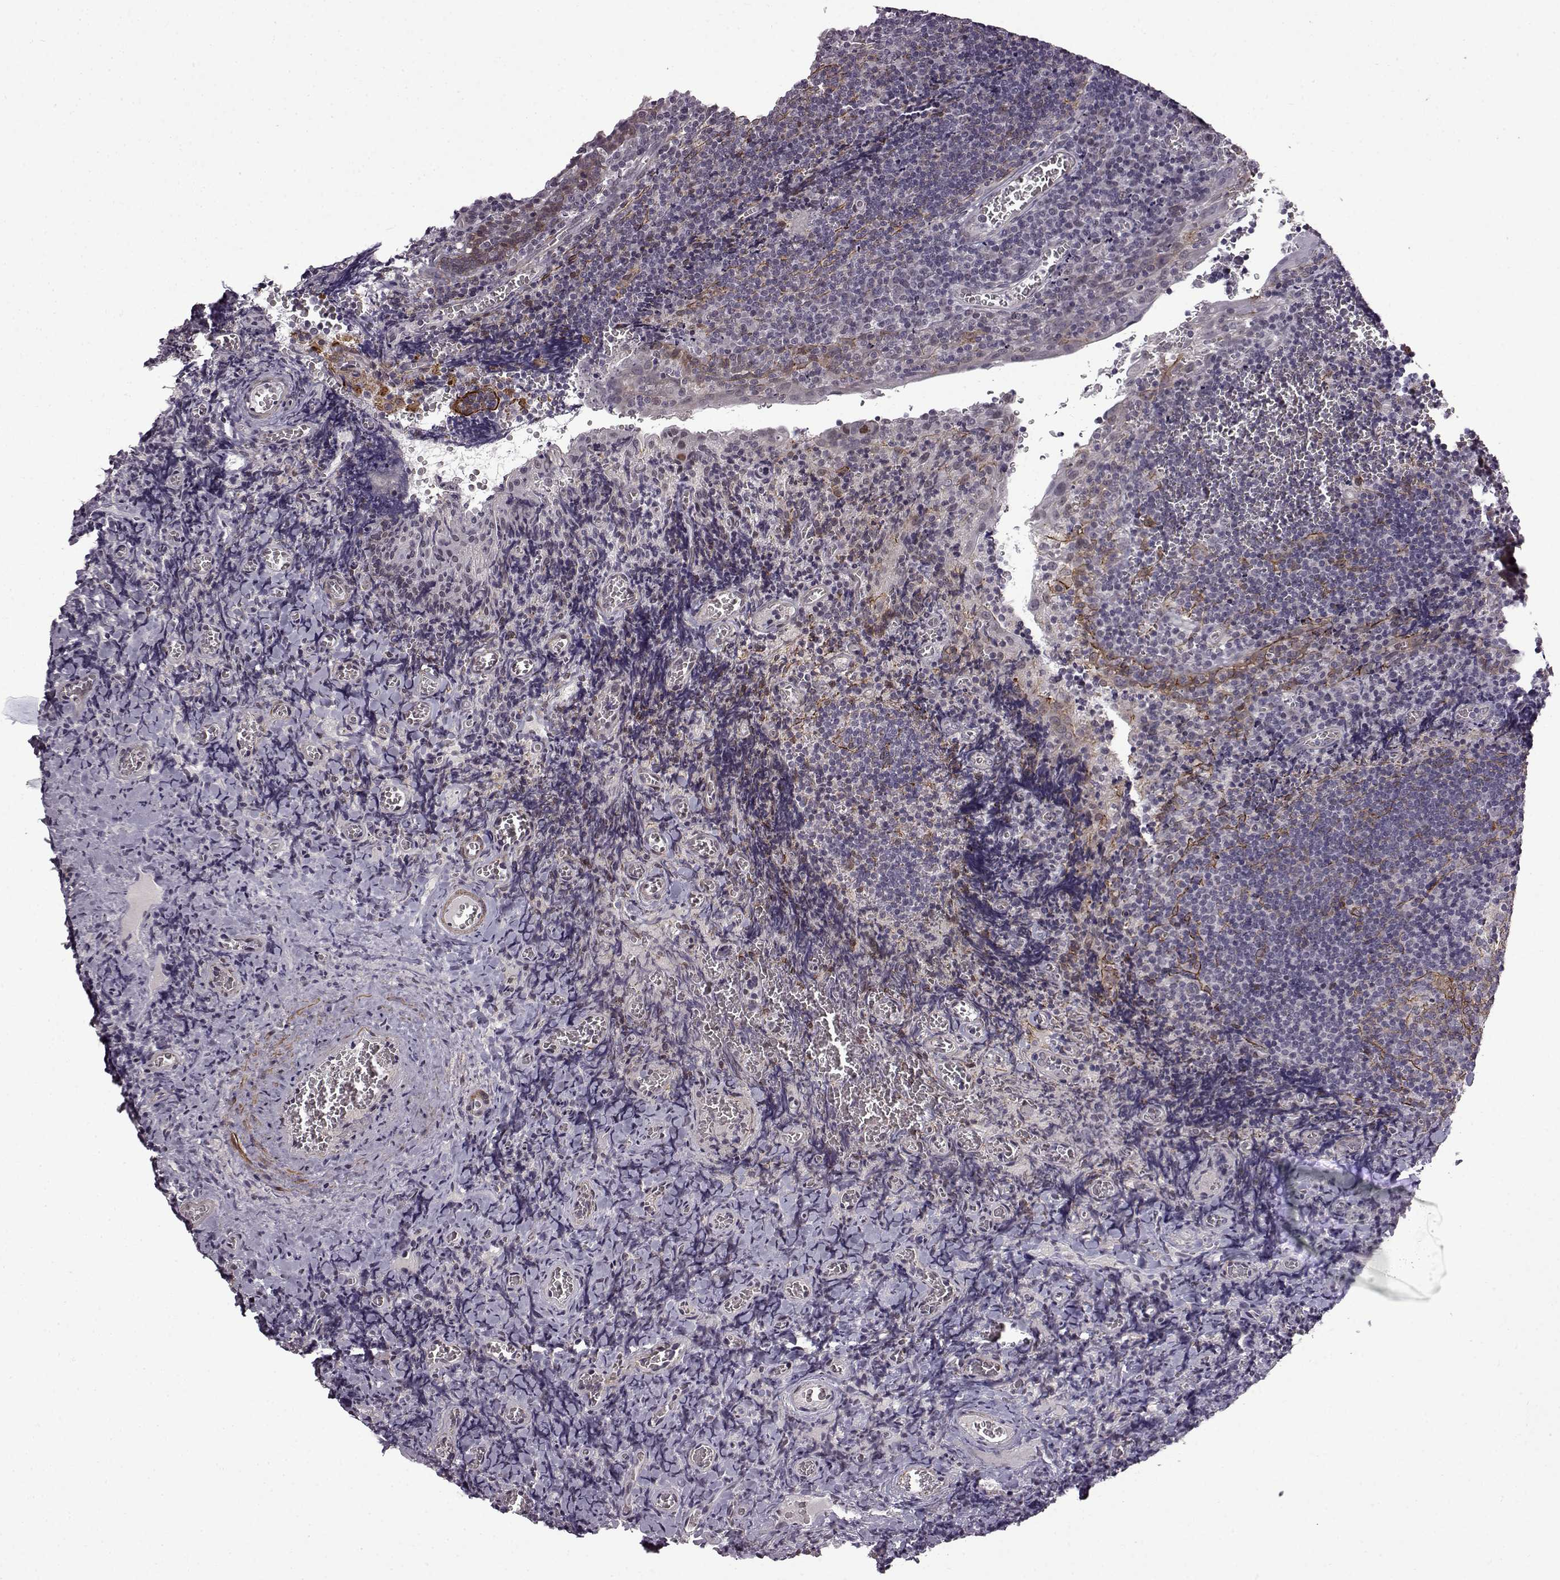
{"staining": {"intensity": "negative", "quantity": "none", "location": "none"}, "tissue": "tonsil", "cell_type": "Germinal center cells", "image_type": "normal", "snomed": [{"axis": "morphology", "description": "Normal tissue, NOS"}, {"axis": "morphology", "description": "Inflammation, NOS"}, {"axis": "topography", "description": "Tonsil"}], "caption": "This photomicrograph is of benign tonsil stained with immunohistochemistry to label a protein in brown with the nuclei are counter-stained blue. There is no staining in germinal center cells.", "gene": "SYNPO2", "patient": {"sex": "female", "age": 31}}